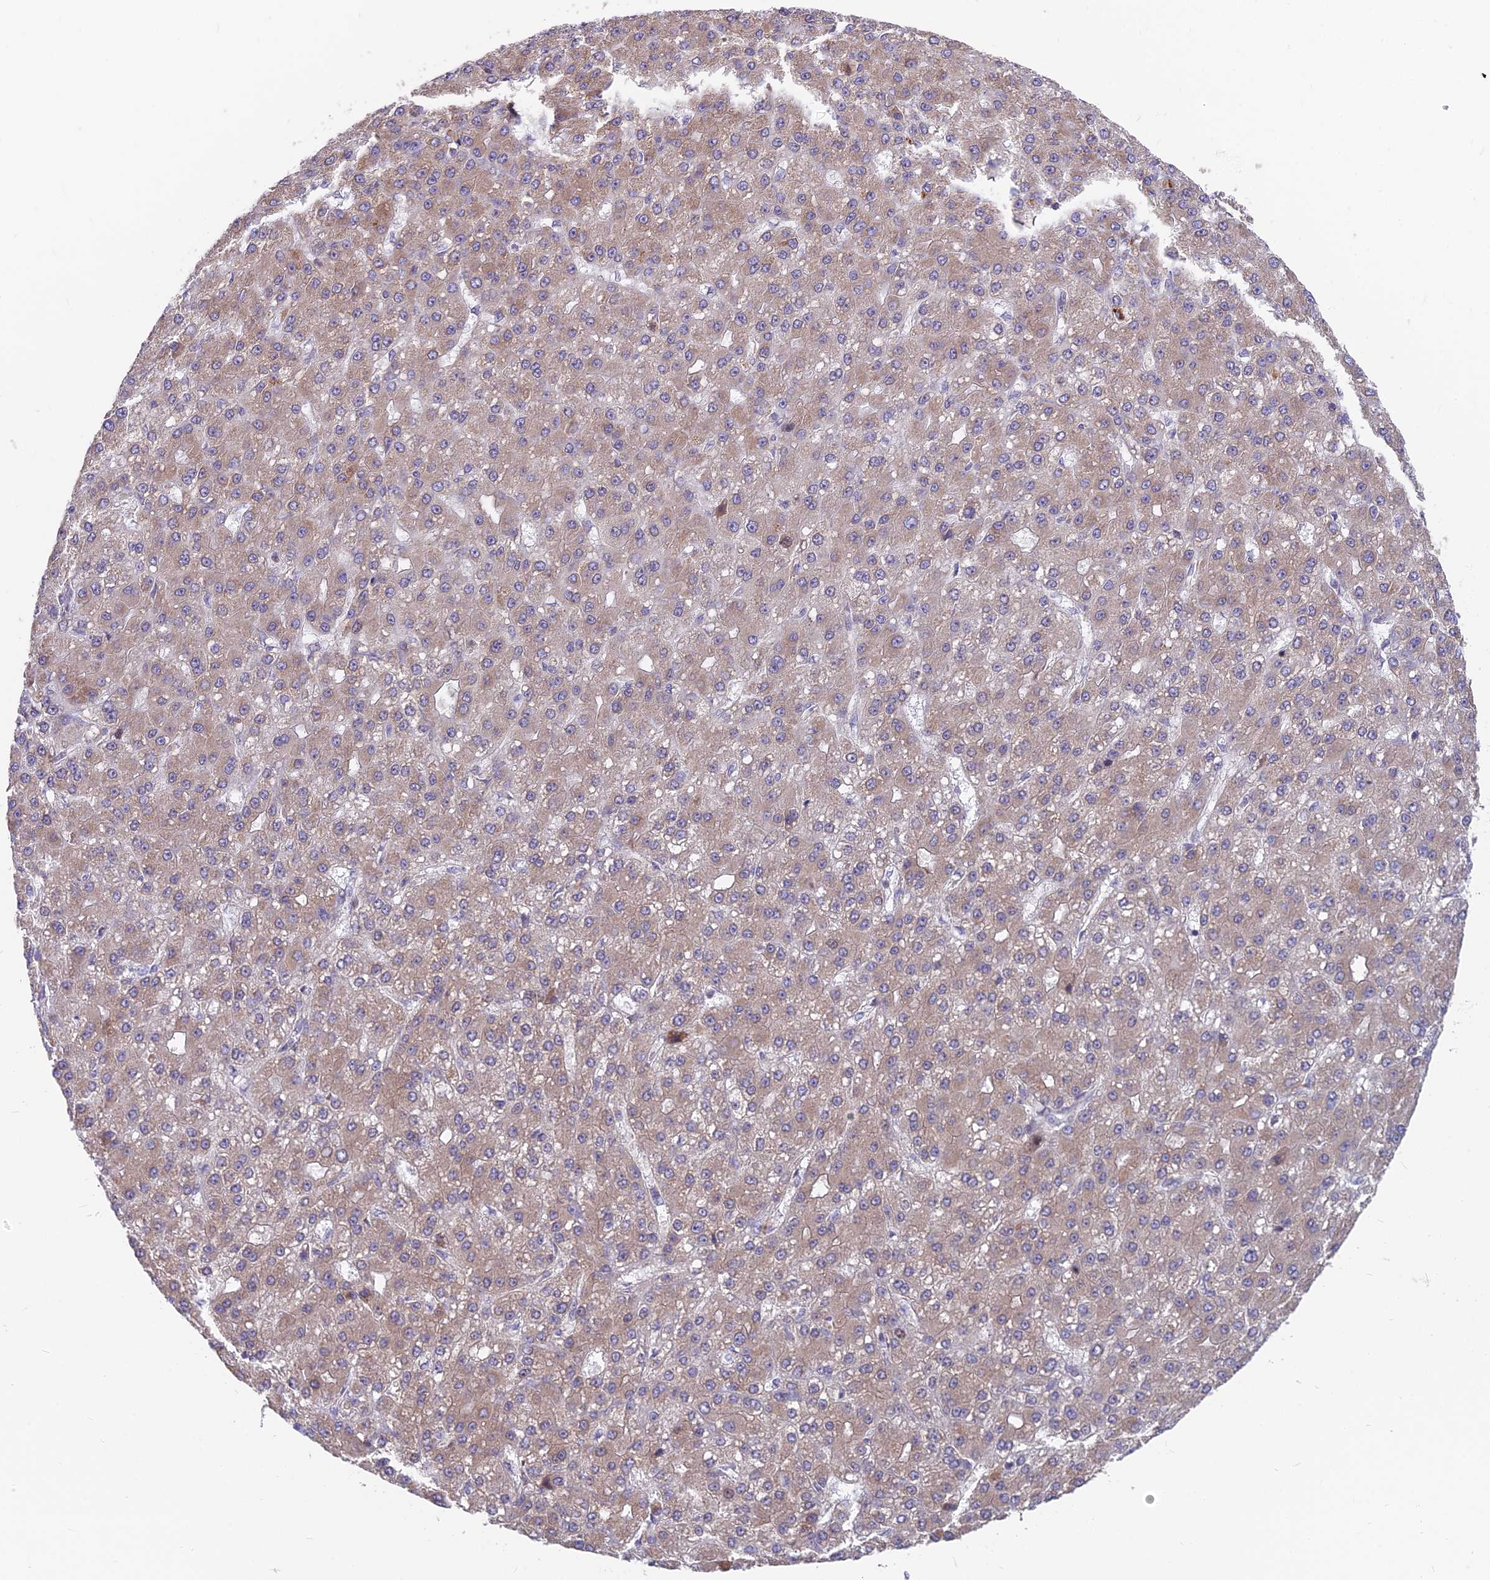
{"staining": {"intensity": "weak", "quantity": "25%-75%", "location": "cytoplasmic/membranous"}, "tissue": "liver cancer", "cell_type": "Tumor cells", "image_type": "cancer", "snomed": [{"axis": "morphology", "description": "Carcinoma, Hepatocellular, NOS"}, {"axis": "topography", "description": "Liver"}], "caption": "Liver cancer was stained to show a protein in brown. There is low levels of weak cytoplasmic/membranous positivity in approximately 25%-75% of tumor cells. The staining was performed using DAB, with brown indicating positive protein expression. Nuclei are stained blue with hematoxylin.", "gene": "TBC1D20", "patient": {"sex": "male", "age": 67}}